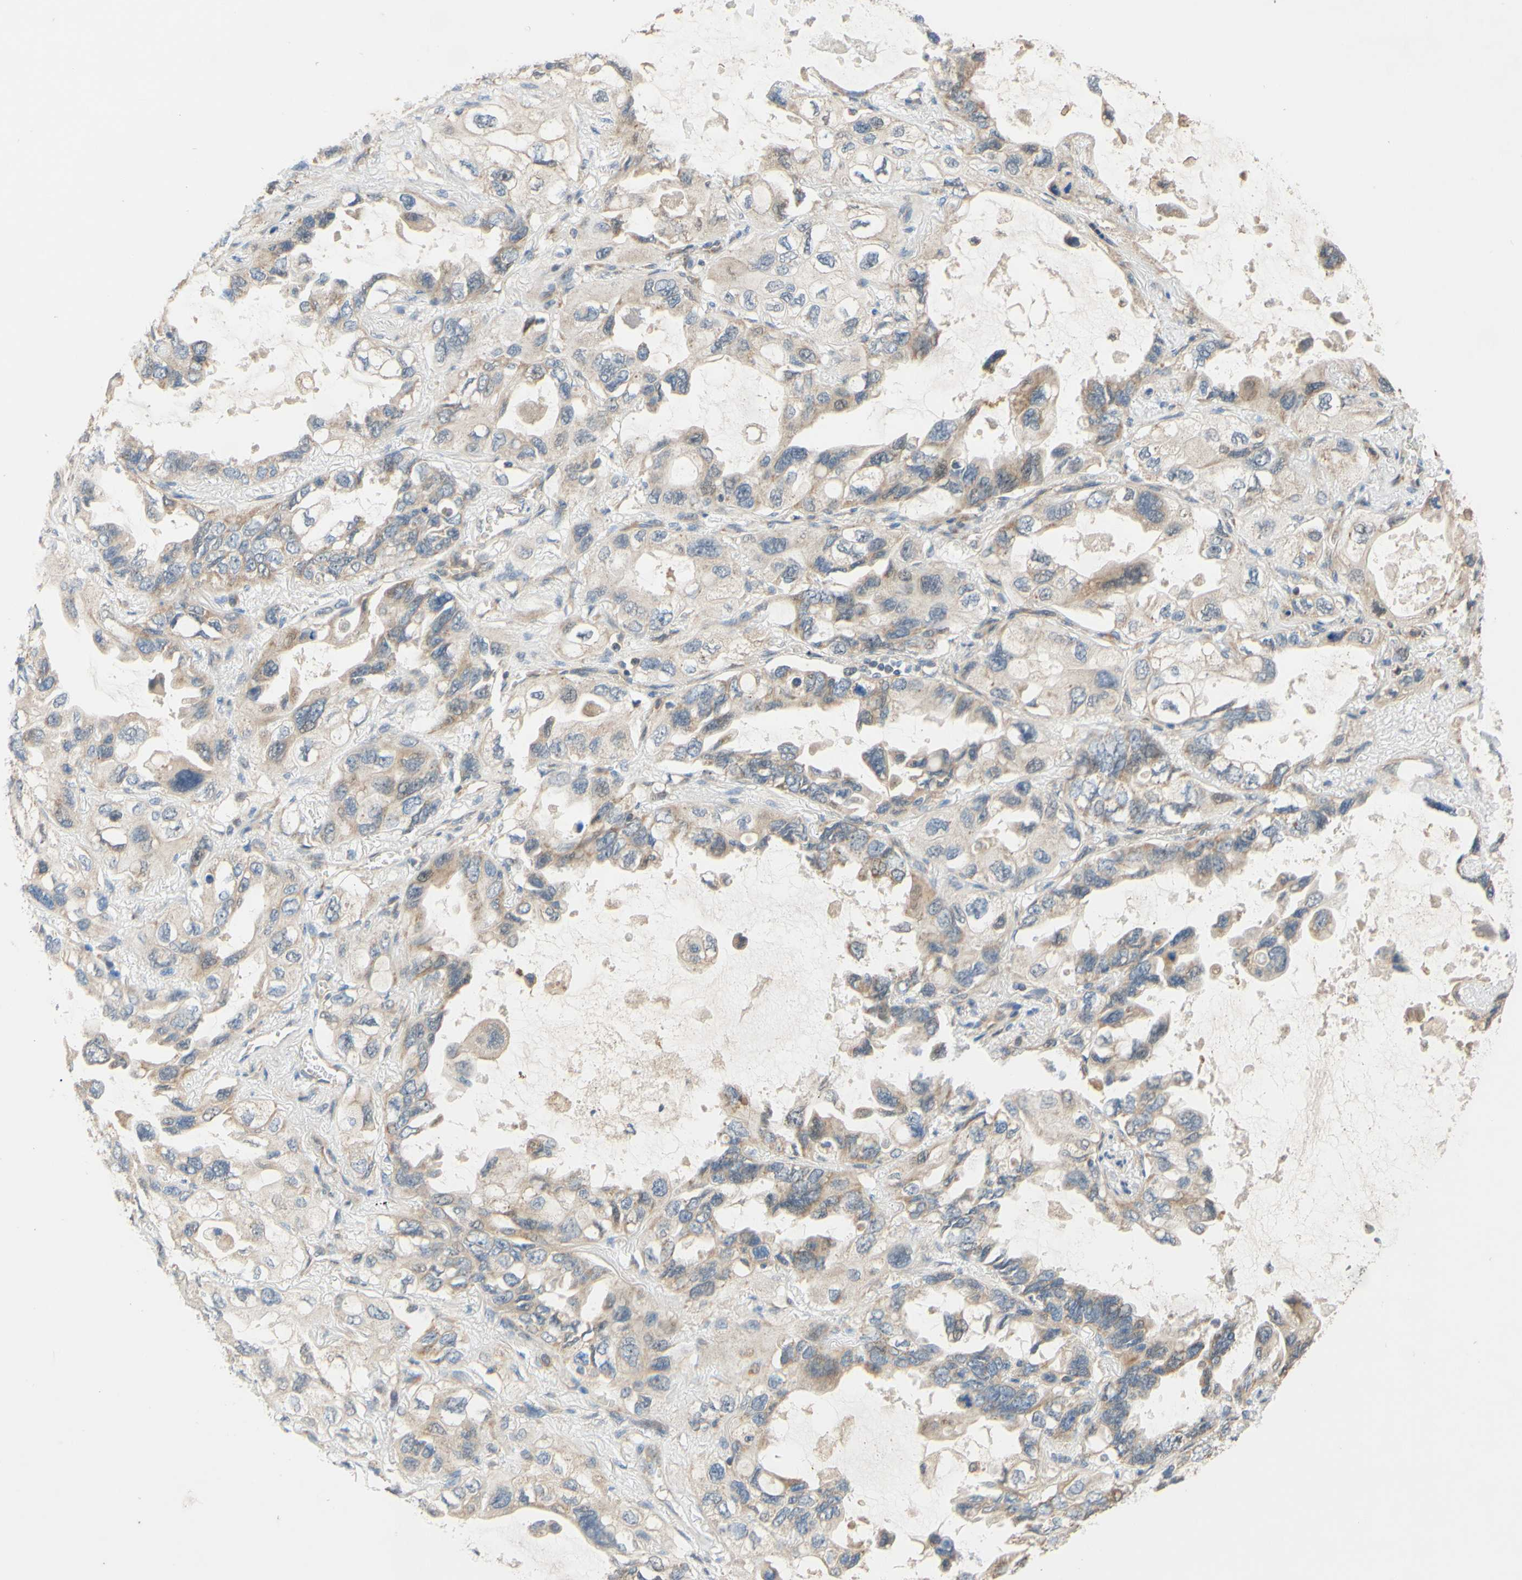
{"staining": {"intensity": "weak", "quantity": ">75%", "location": "cytoplasmic/membranous"}, "tissue": "lung cancer", "cell_type": "Tumor cells", "image_type": "cancer", "snomed": [{"axis": "morphology", "description": "Squamous cell carcinoma, NOS"}, {"axis": "topography", "description": "Lung"}], "caption": "Approximately >75% of tumor cells in human lung squamous cell carcinoma display weak cytoplasmic/membranous protein staining as visualized by brown immunohistochemical staining.", "gene": "GATA1", "patient": {"sex": "female", "age": 73}}